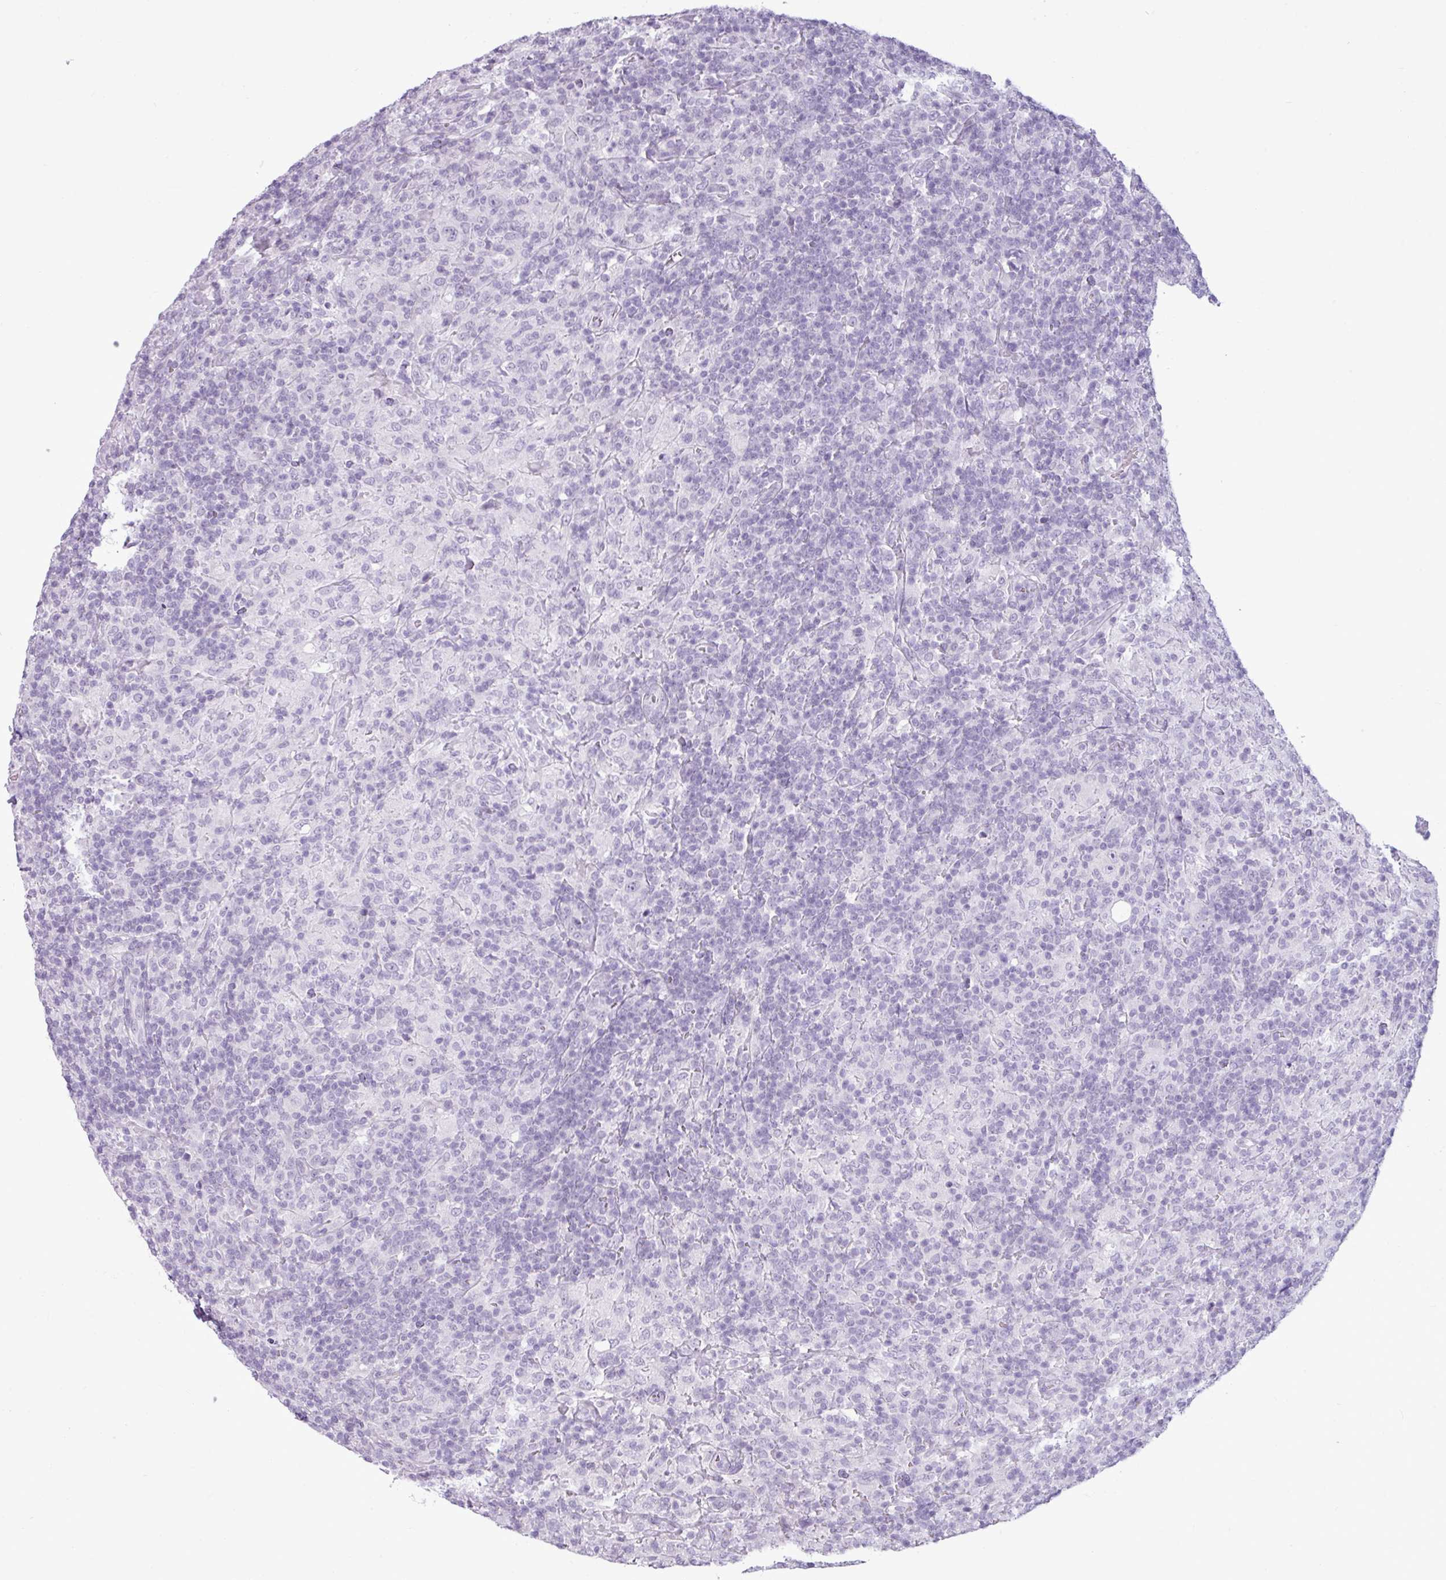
{"staining": {"intensity": "negative", "quantity": "none", "location": "none"}, "tissue": "lymphoma", "cell_type": "Tumor cells", "image_type": "cancer", "snomed": [{"axis": "morphology", "description": "Hodgkin's disease, NOS"}, {"axis": "topography", "description": "Lymph node"}], "caption": "Tumor cells are negative for protein expression in human Hodgkin's disease. (DAB (3,3'-diaminobenzidine) IHC, high magnification).", "gene": "AMY2A", "patient": {"sex": "male", "age": 70}}